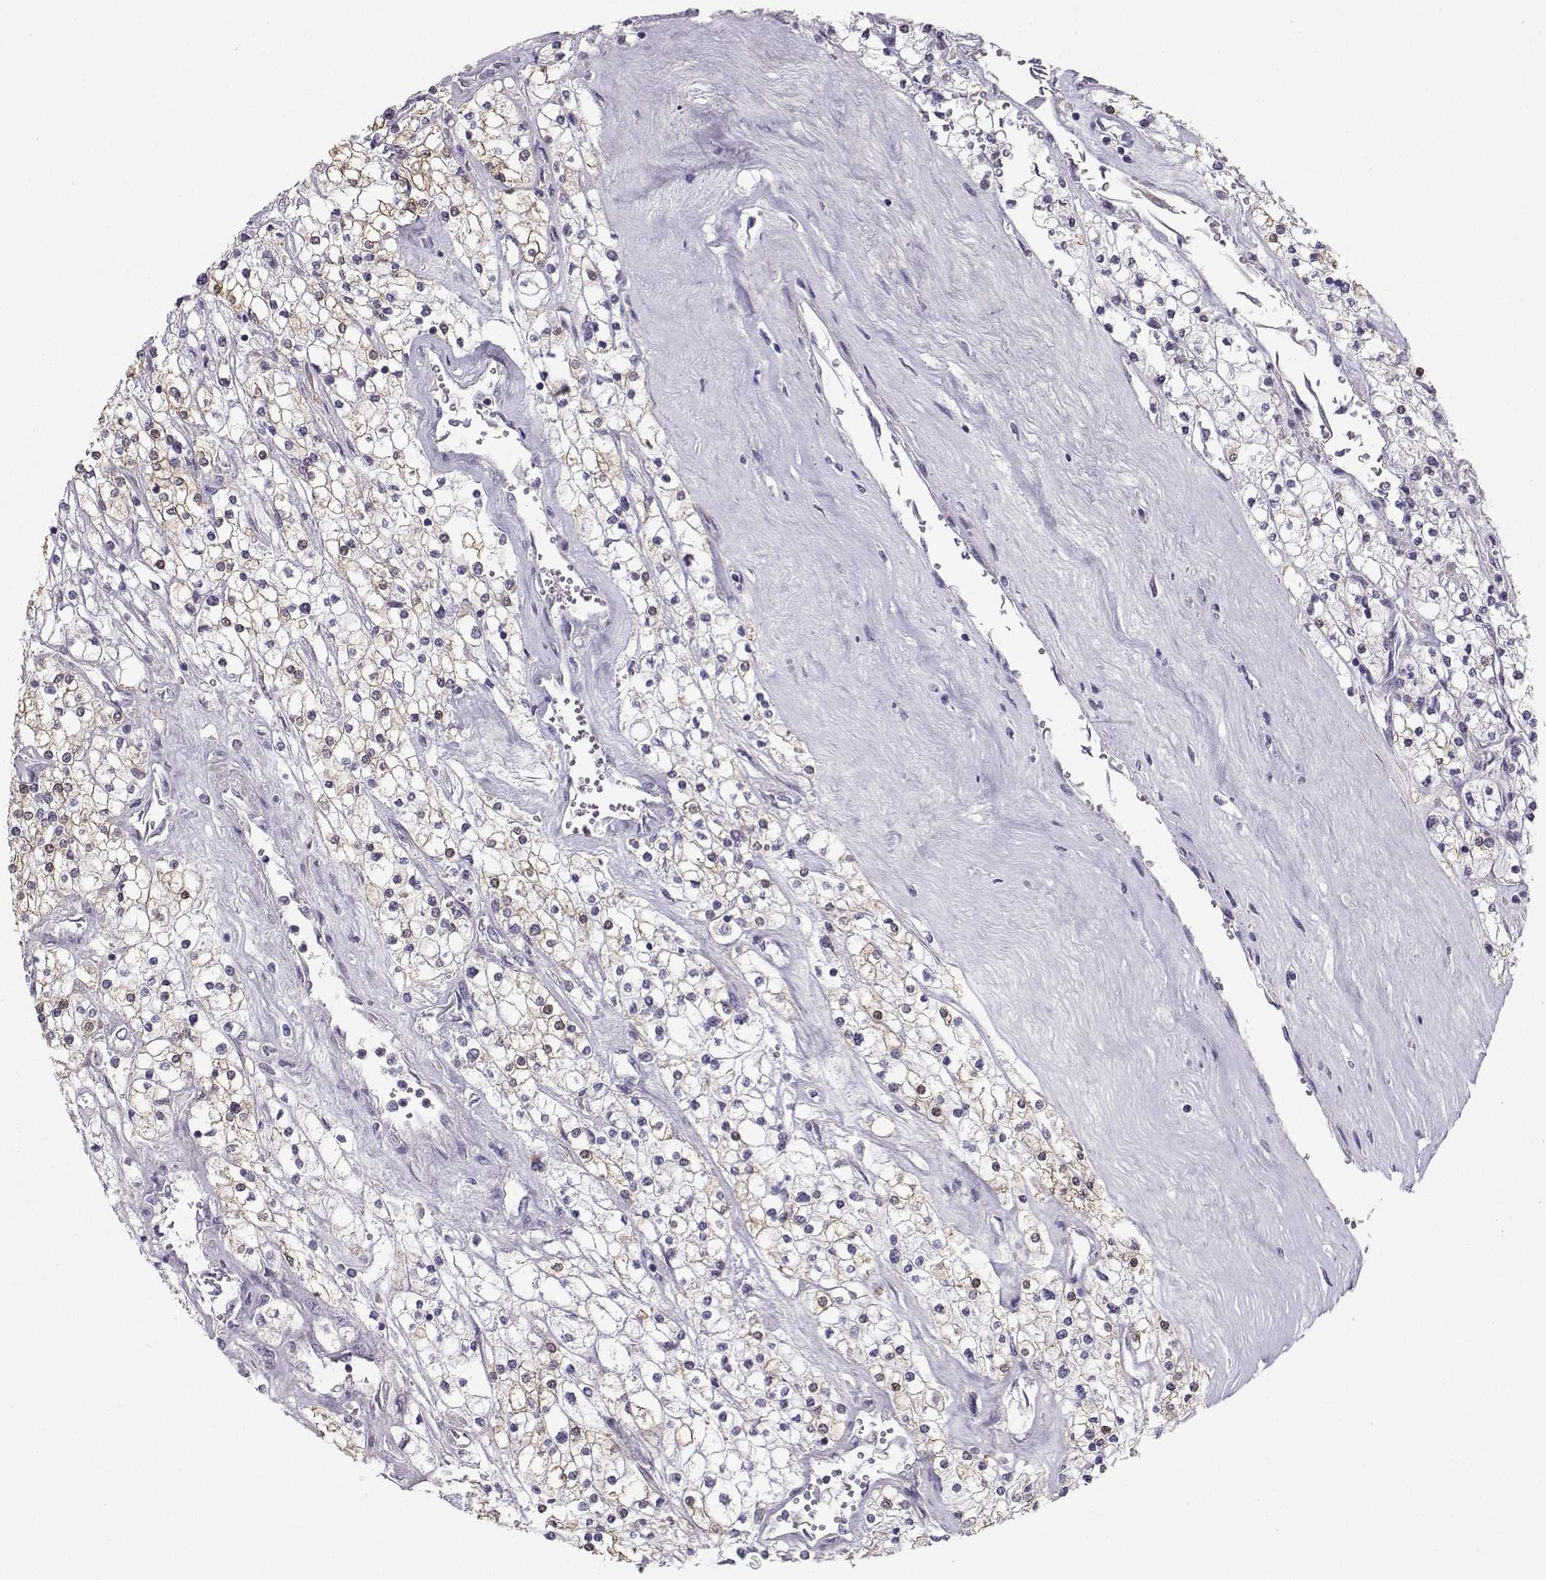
{"staining": {"intensity": "moderate", "quantity": "<25%", "location": "cytoplasmic/membranous"}, "tissue": "renal cancer", "cell_type": "Tumor cells", "image_type": "cancer", "snomed": [{"axis": "morphology", "description": "Adenocarcinoma, NOS"}, {"axis": "topography", "description": "Kidney"}], "caption": "Adenocarcinoma (renal) stained for a protein (brown) reveals moderate cytoplasmic/membranous positive staining in about <25% of tumor cells.", "gene": "MROH7", "patient": {"sex": "male", "age": 80}}